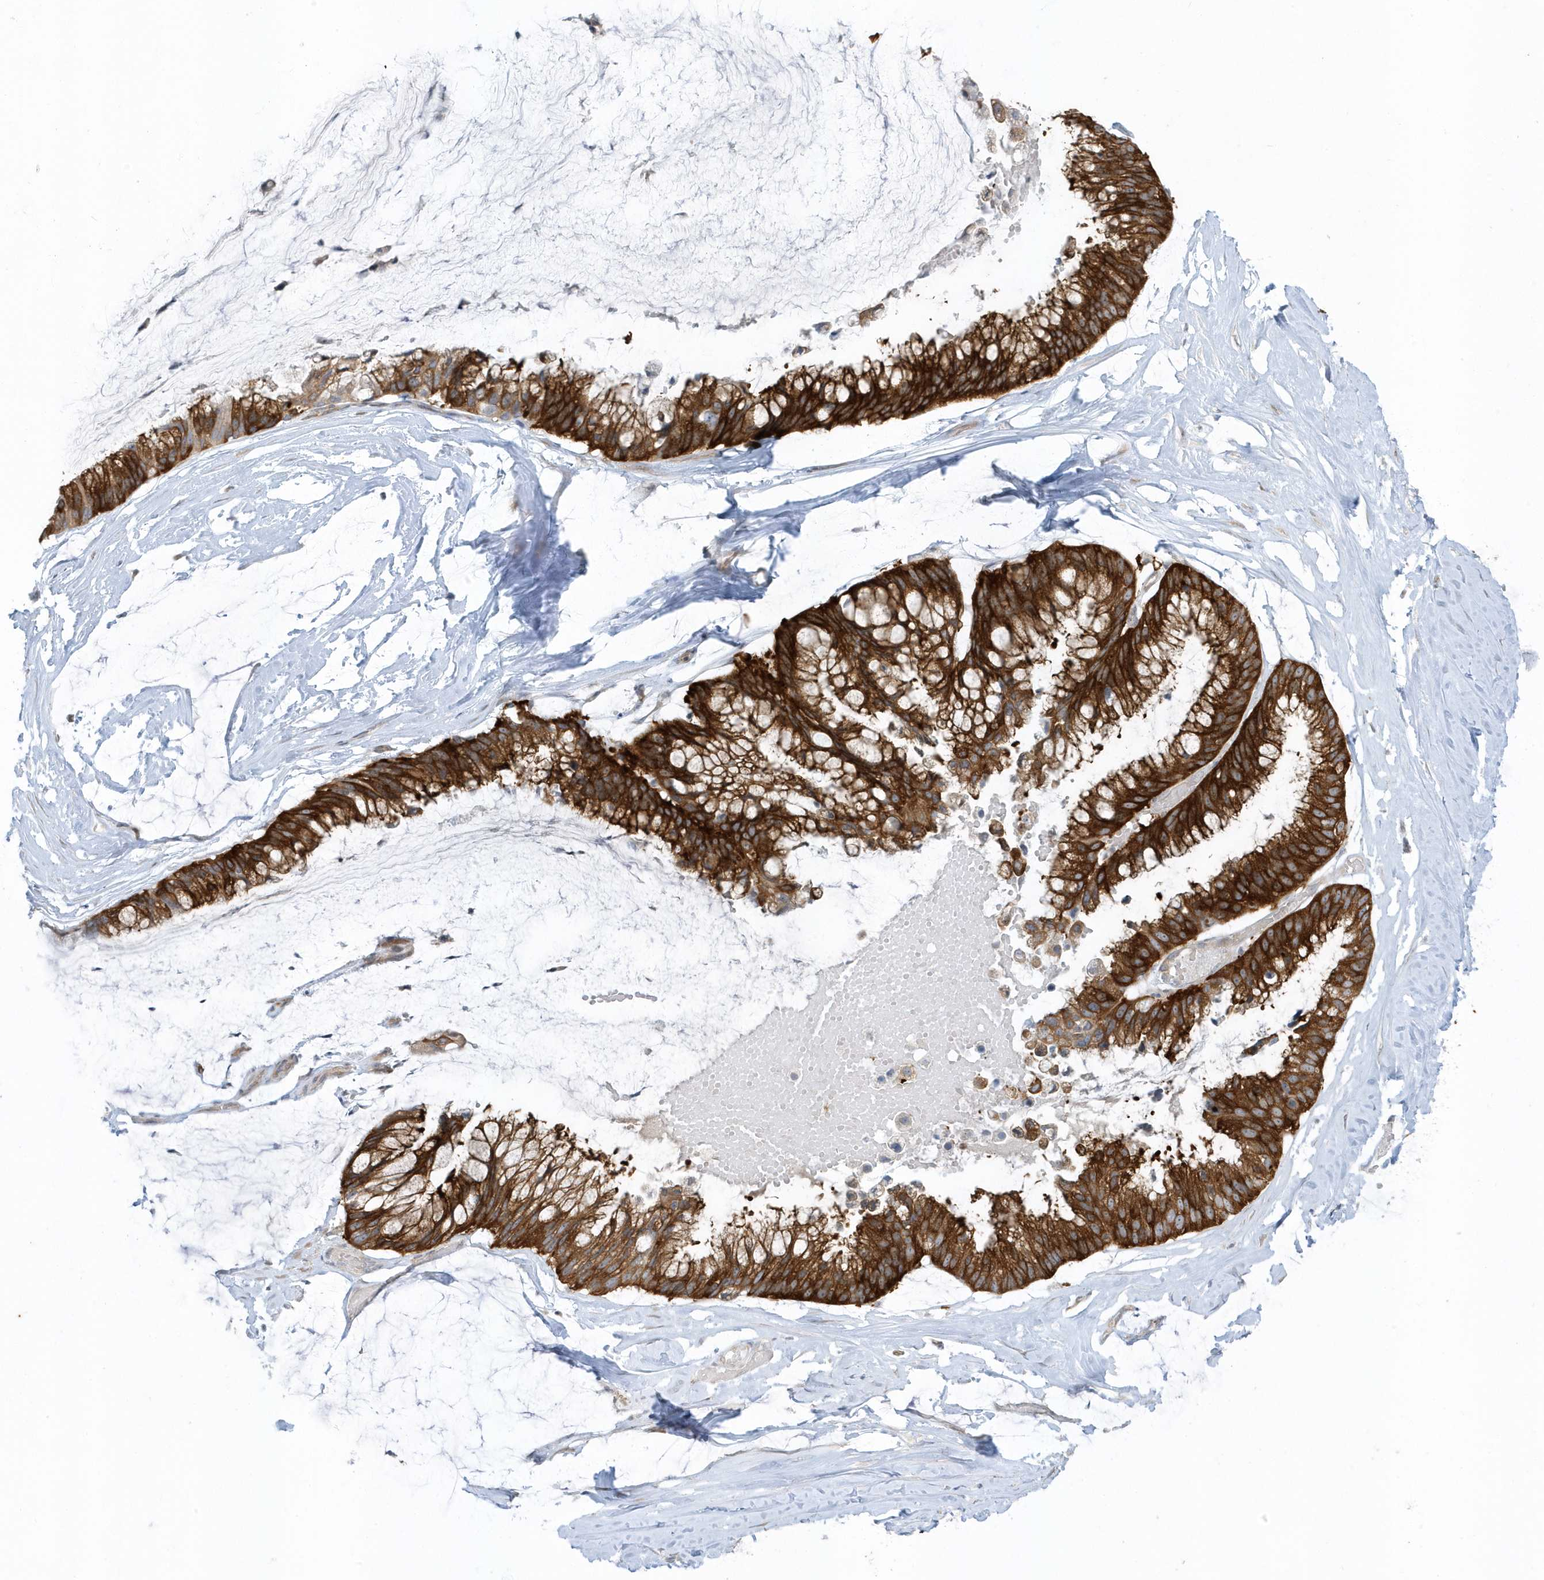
{"staining": {"intensity": "strong", "quantity": ">75%", "location": "cytoplasmic/membranous"}, "tissue": "ovarian cancer", "cell_type": "Tumor cells", "image_type": "cancer", "snomed": [{"axis": "morphology", "description": "Cystadenocarcinoma, mucinous, NOS"}, {"axis": "topography", "description": "Ovary"}], "caption": "Immunohistochemical staining of ovarian cancer (mucinous cystadenocarcinoma) shows high levels of strong cytoplasmic/membranous expression in approximately >75% of tumor cells.", "gene": "SCN3A", "patient": {"sex": "female", "age": 39}}